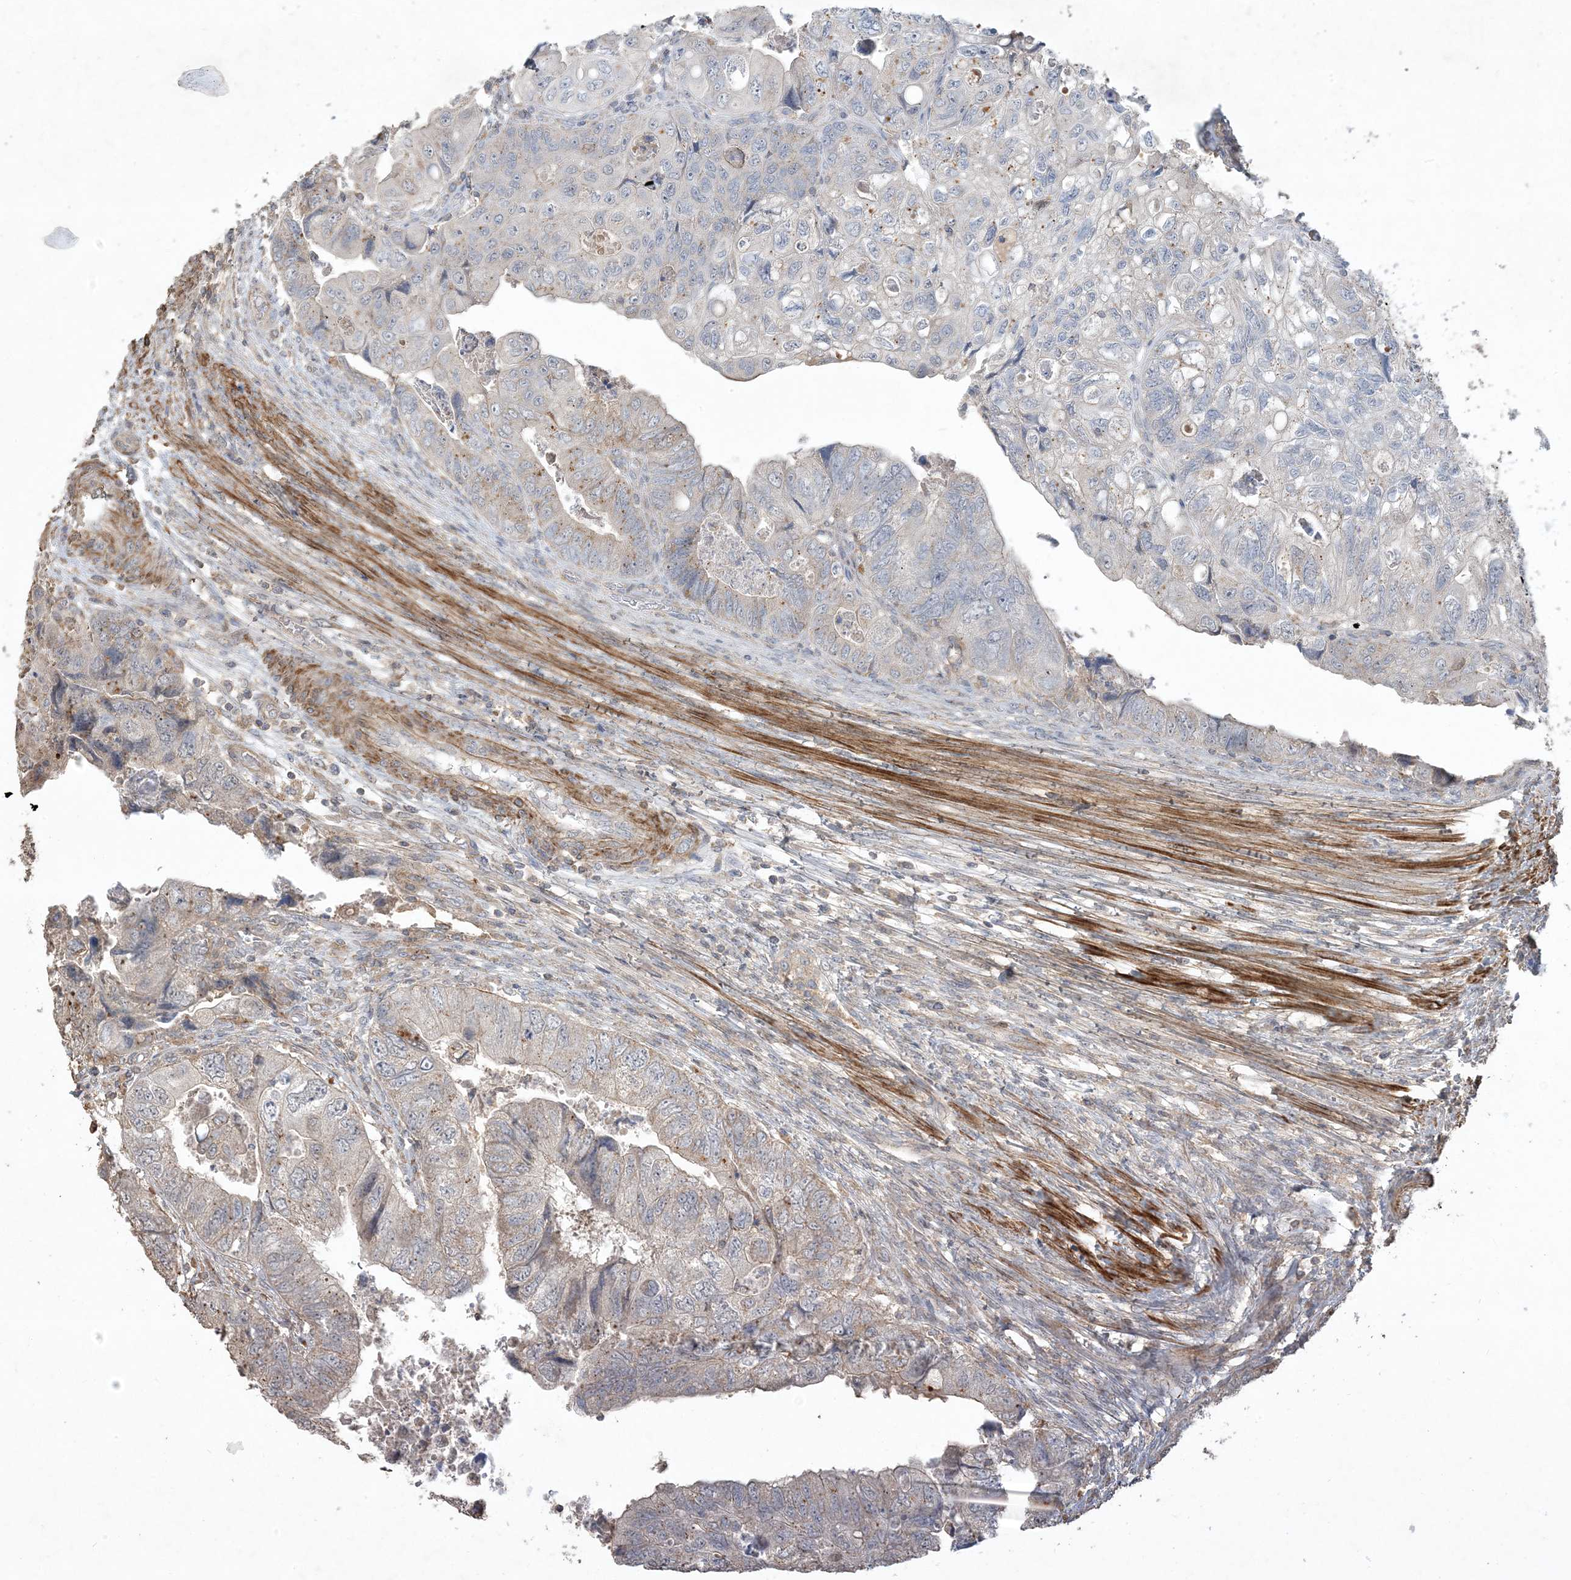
{"staining": {"intensity": "negative", "quantity": "none", "location": "none"}, "tissue": "colorectal cancer", "cell_type": "Tumor cells", "image_type": "cancer", "snomed": [{"axis": "morphology", "description": "Adenocarcinoma, NOS"}, {"axis": "topography", "description": "Rectum"}], "caption": "Human colorectal adenocarcinoma stained for a protein using IHC exhibits no positivity in tumor cells.", "gene": "PRRT3", "patient": {"sex": "male", "age": 63}}